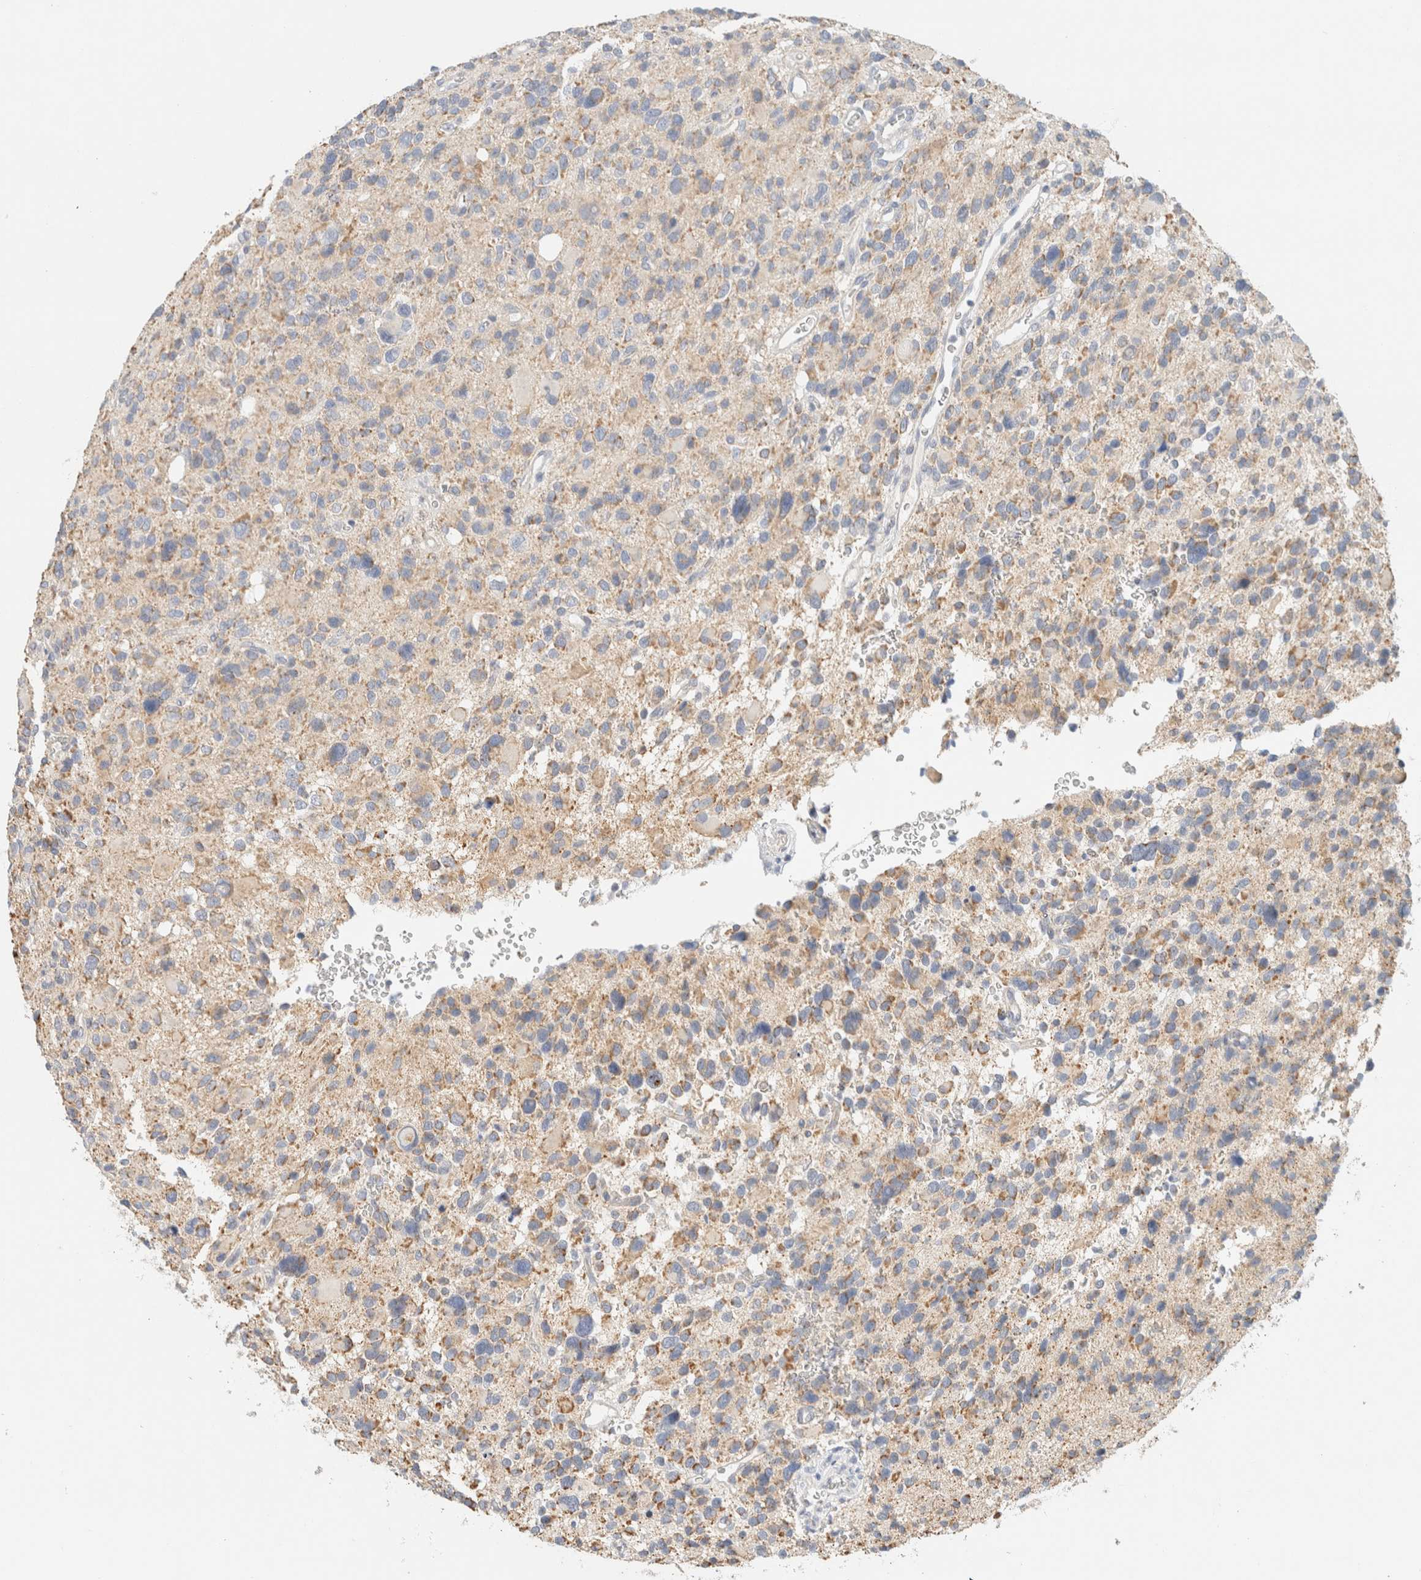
{"staining": {"intensity": "weak", "quantity": ">75%", "location": "cytoplasmic/membranous"}, "tissue": "glioma", "cell_type": "Tumor cells", "image_type": "cancer", "snomed": [{"axis": "morphology", "description": "Glioma, malignant, High grade"}, {"axis": "topography", "description": "Brain"}], "caption": "A brown stain shows weak cytoplasmic/membranous expression of a protein in human glioma tumor cells. (IHC, brightfield microscopy, high magnification).", "gene": "HDHD3", "patient": {"sex": "male", "age": 48}}